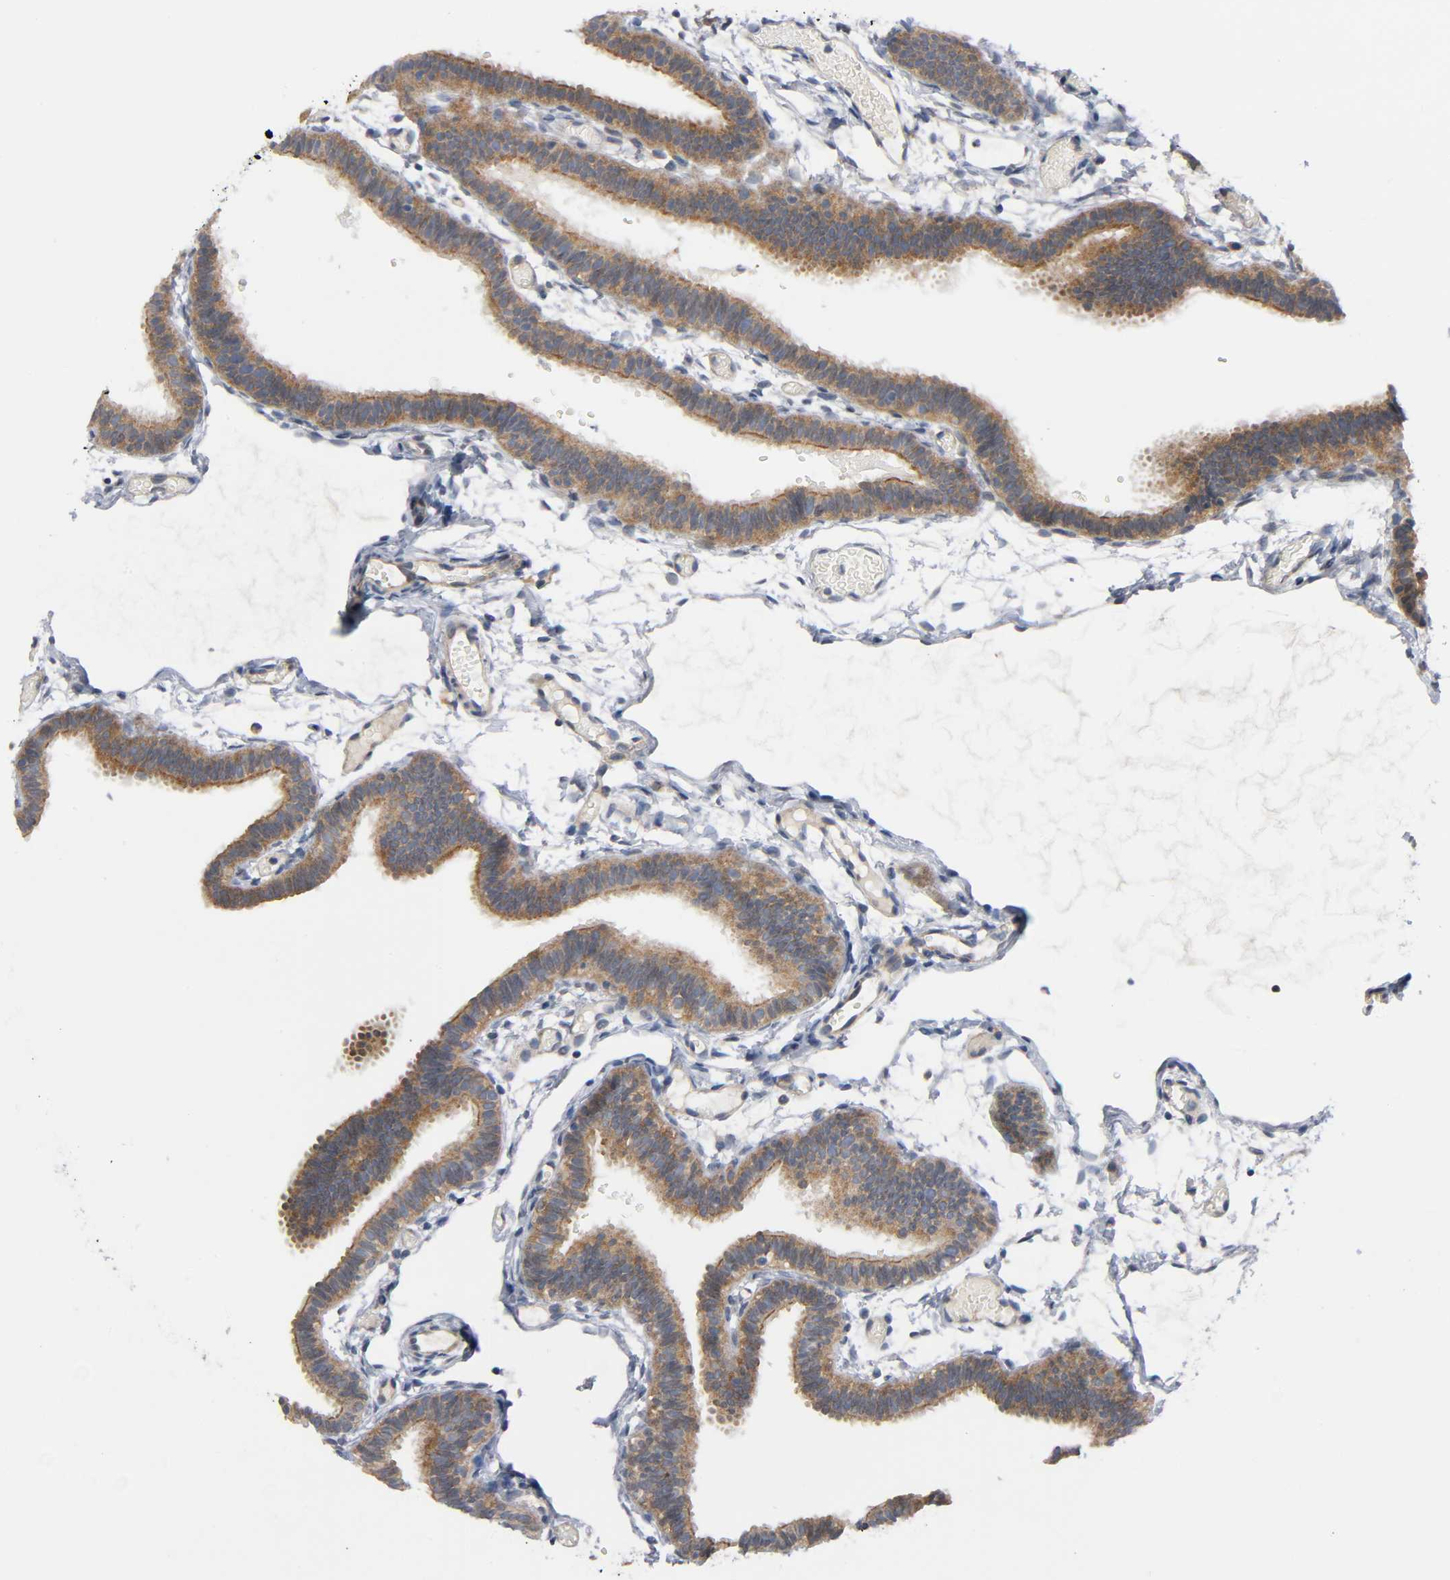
{"staining": {"intensity": "moderate", "quantity": ">75%", "location": "cytoplasmic/membranous"}, "tissue": "fallopian tube", "cell_type": "Glandular cells", "image_type": "normal", "snomed": [{"axis": "morphology", "description": "Normal tissue, NOS"}, {"axis": "topography", "description": "Fallopian tube"}], "caption": "Protein staining demonstrates moderate cytoplasmic/membranous positivity in approximately >75% of glandular cells in normal fallopian tube.", "gene": "HDAC6", "patient": {"sex": "female", "age": 29}}